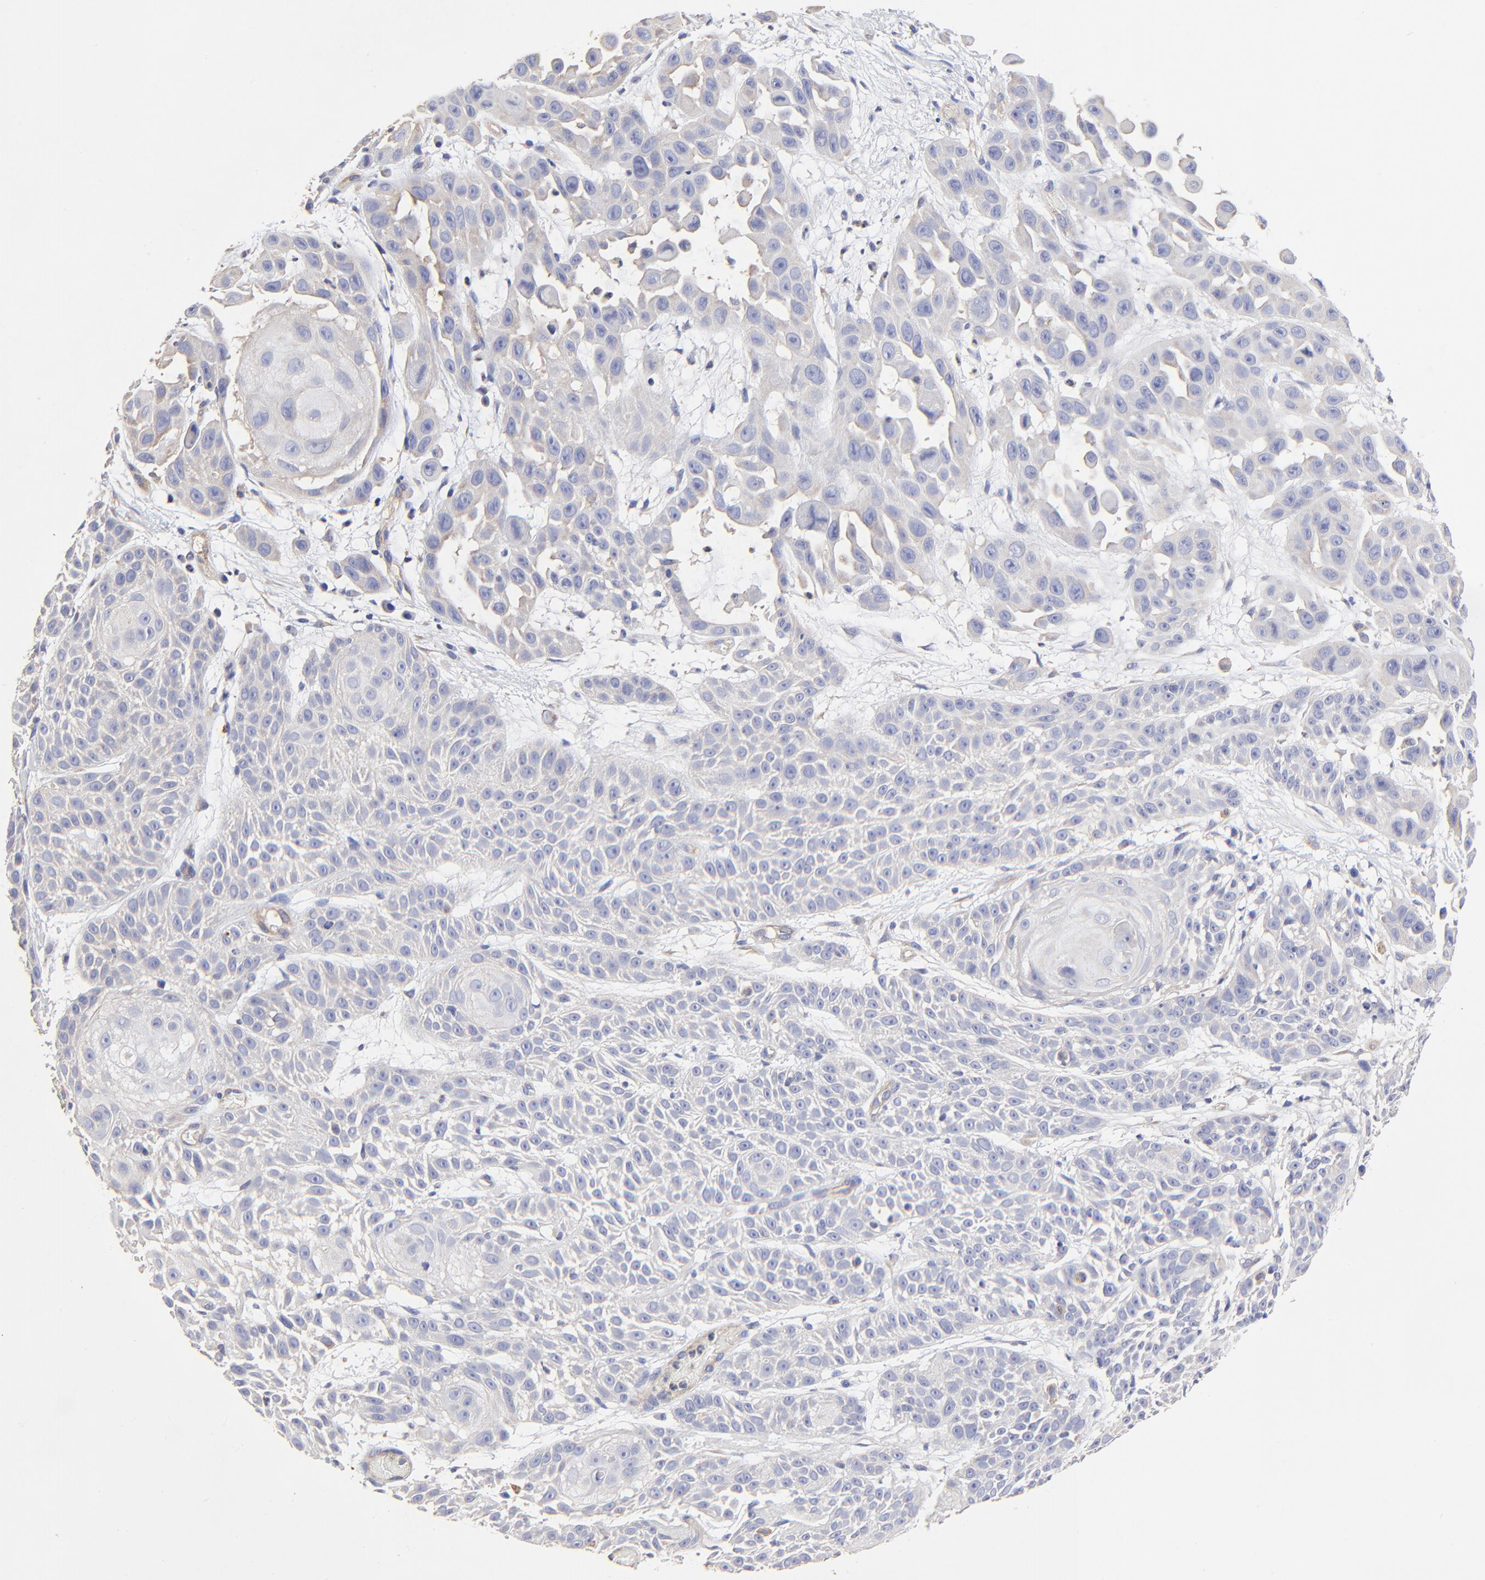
{"staining": {"intensity": "weak", "quantity": "<25%", "location": "cytoplasmic/membranous"}, "tissue": "skin cancer", "cell_type": "Tumor cells", "image_type": "cancer", "snomed": [{"axis": "morphology", "description": "Squamous cell carcinoma, NOS"}, {"axis": "topography", "description": "Skin"}], "caption": "This is an IHC image of skin cancer (squamous cell carcinoma). There is no positivity in tumor cells.", "gene": "SULF2", "patient": {"sex": "male", "age": 81}}